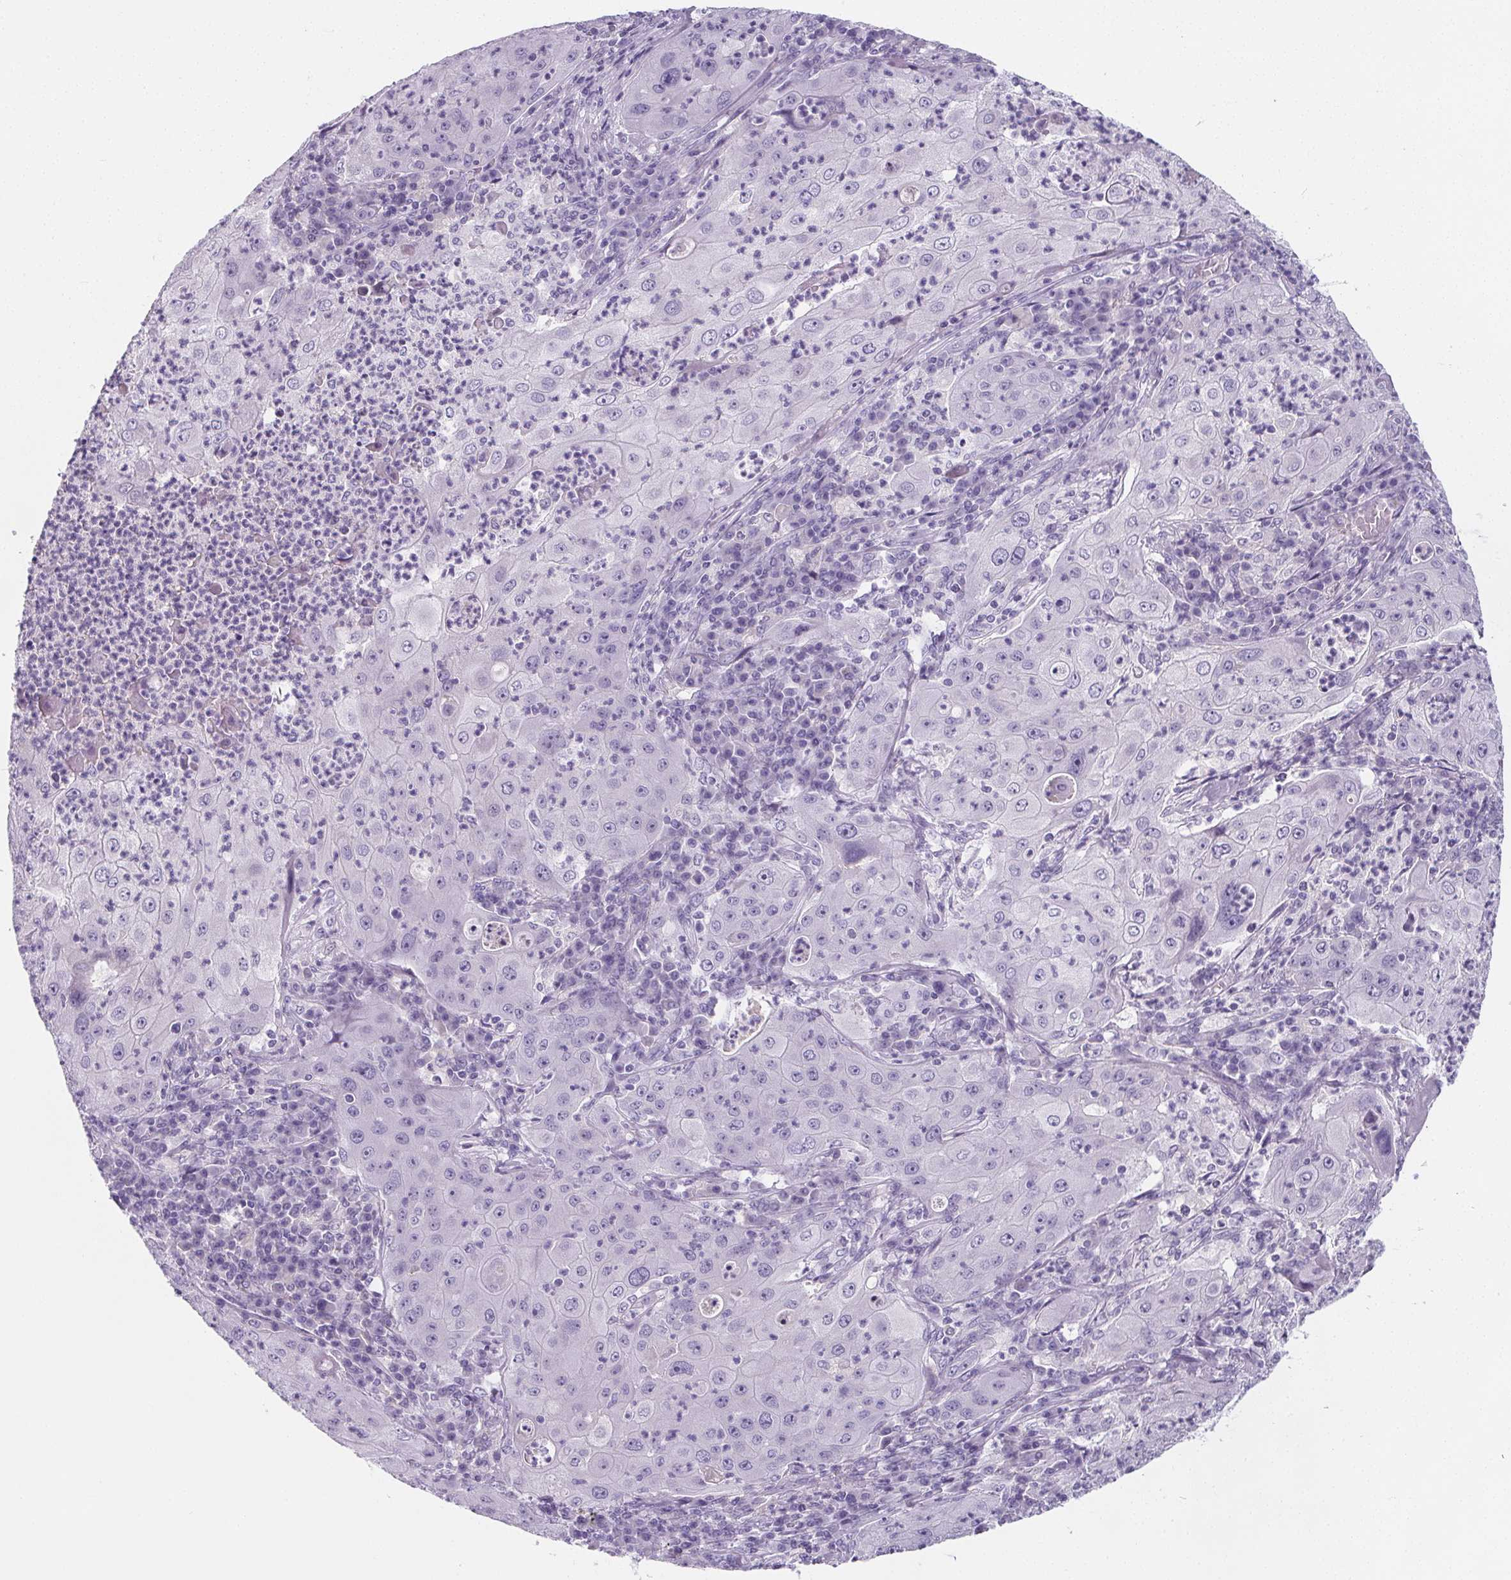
{"staining": {"intensity": "negative", "quantity": "none", "location": "none"}, "tissue": "lung cancer", "cell_type": "Tumor cells", "image_type": "cancer", "snomed": [{"axis": "morphology", "description": "Squamous cell carcinoma, NOS"}, {"axis": "topography", "description": "Lung"}], "caption": "A high-resolution photomicrograph shows IHC staining of squamous cell carcinoma (lung), which reveals no significant expression in tumor cells.", "gene": "ADRB1", "patient": {"sex": "female", "age": 59}}